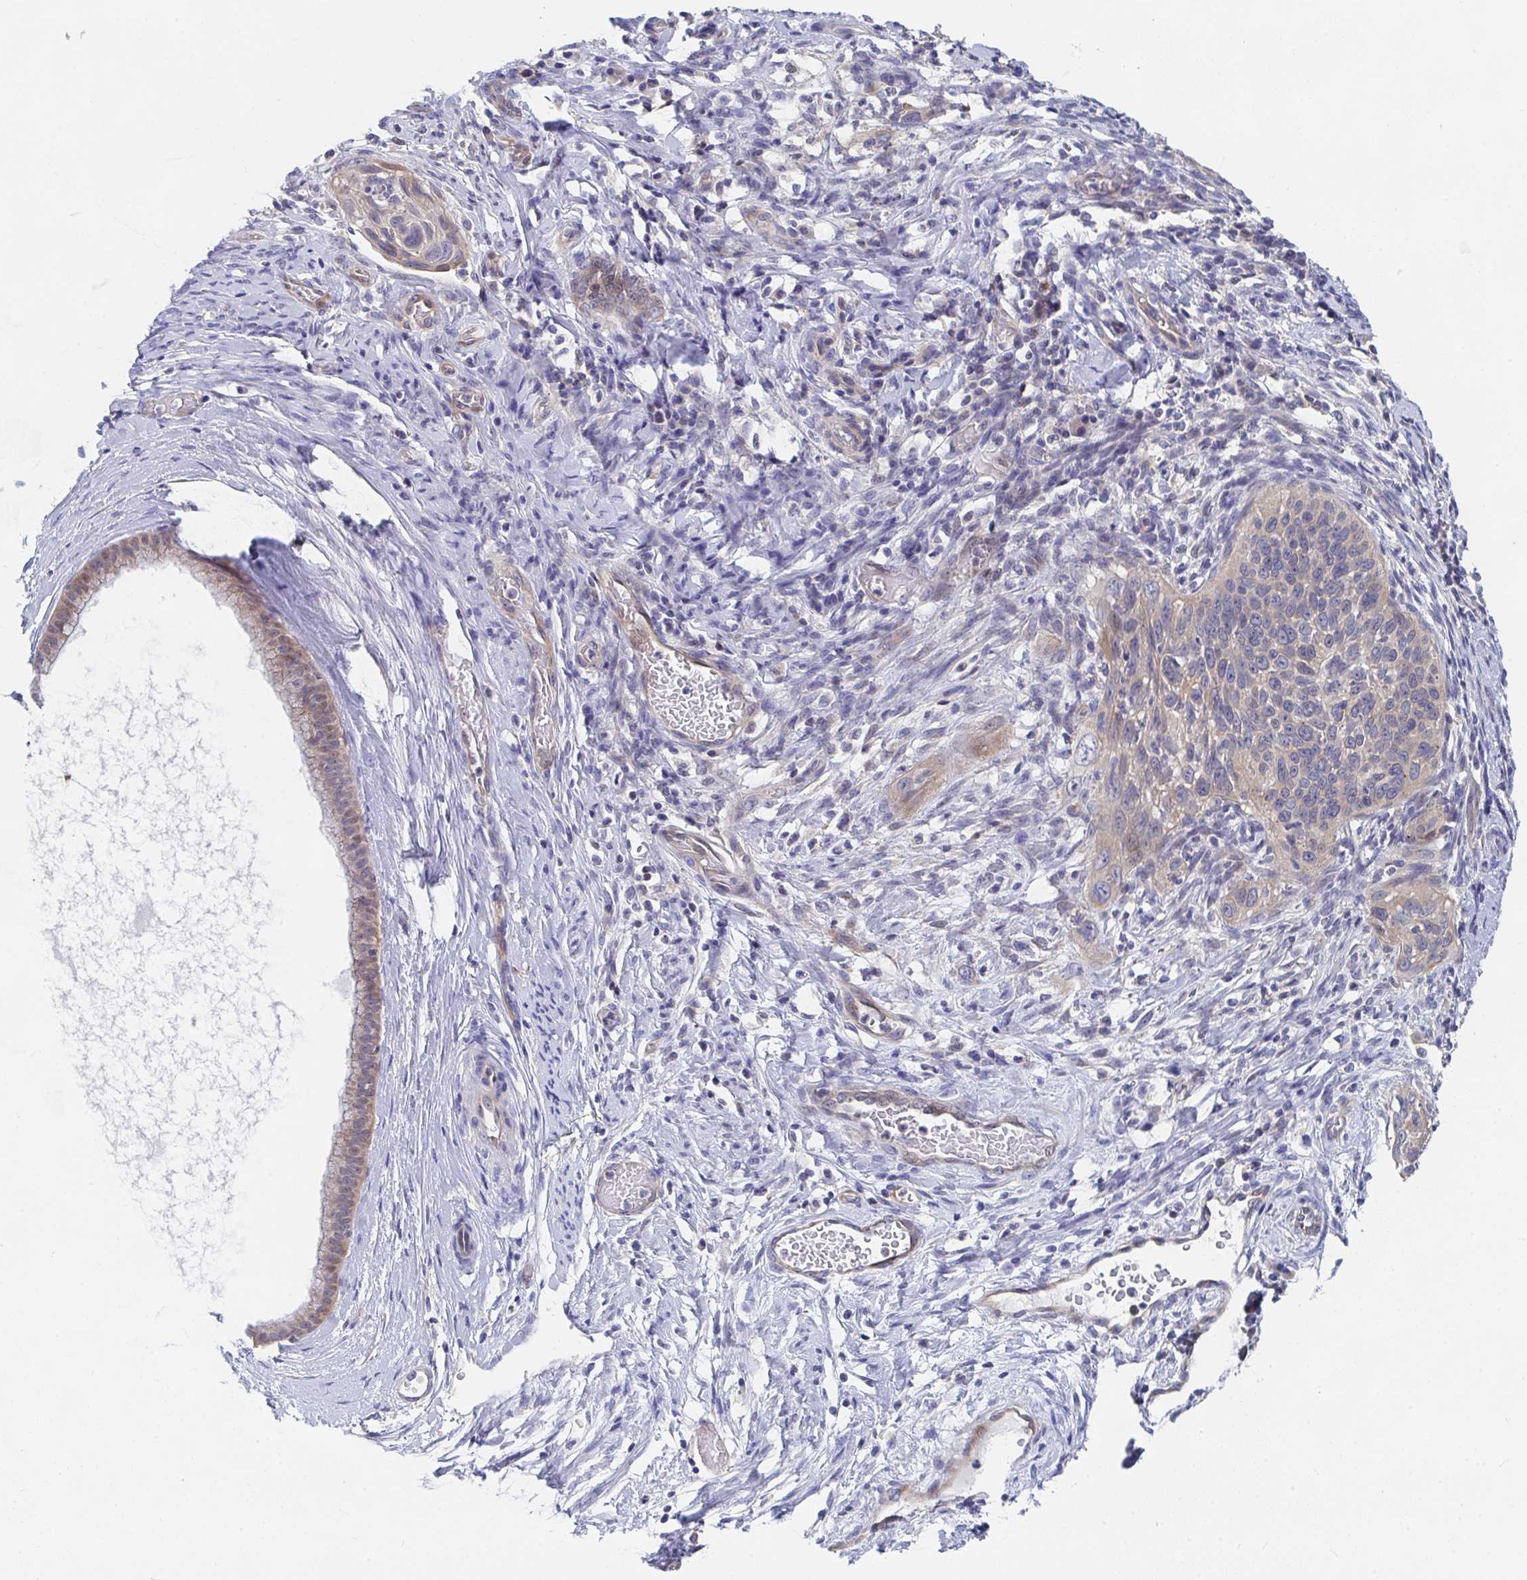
{"staining": {"intensity": "weak", "quantity": "25%-75%", "location": "cytoplasmic/membranous,nuclear"}, "tissue": "cervical cancer", "cell_type": "Tumor cells", "image_type": "cancer", "snomed": [{"axis": "morphology", "description": "Squamous cell carcinoma, NOS"}, {"axis": "topography", "description": "Cervix"}], "caption": "Immunohistochemical staining of human squamous cell carcinoma (cervical) reveals weak cytoplasmic/membranous and nuclear protein positivity in approximately 25%-75% of tumor cells.", "gene": "P2RX3", "patient": {"sex": "female", "age": 51}}